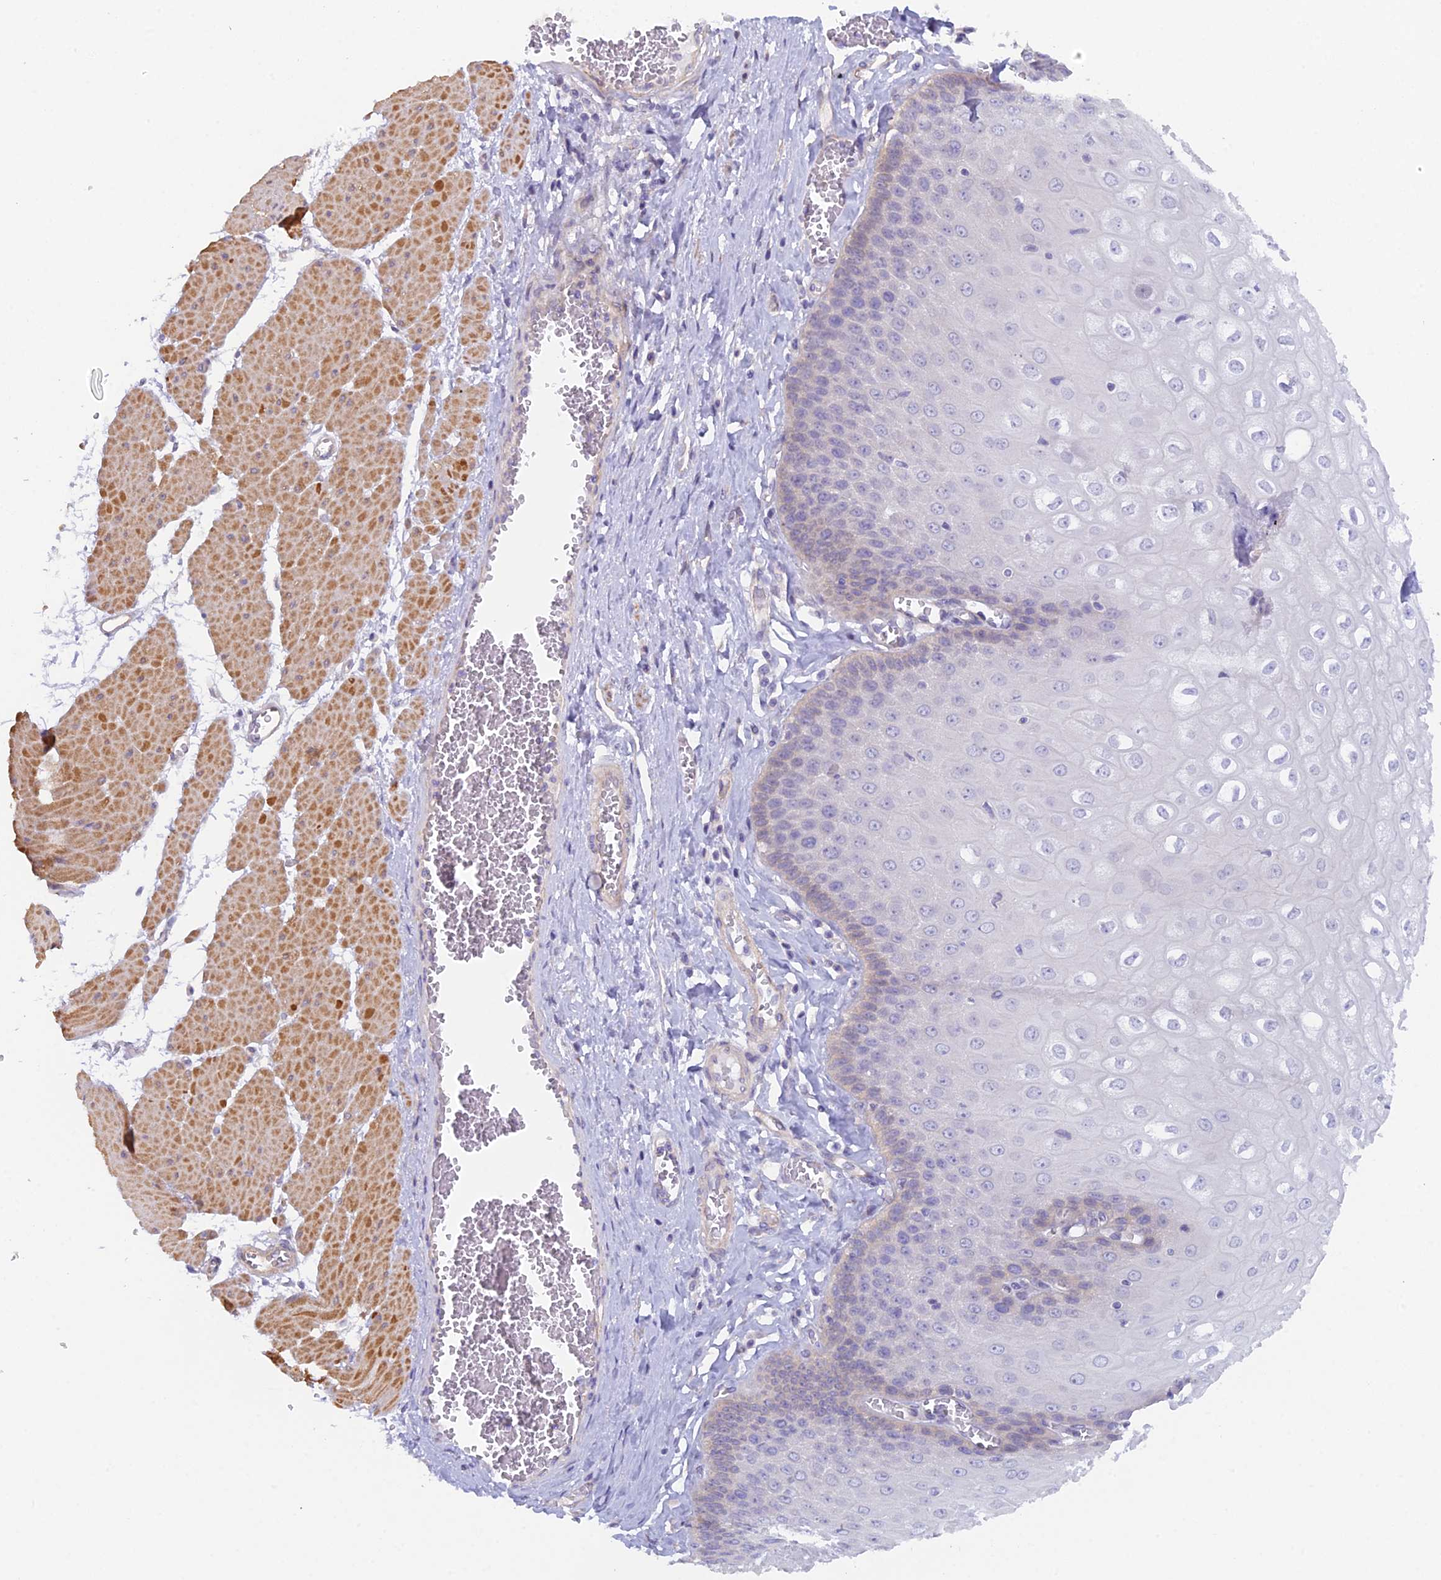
{"staining": {"intensity": "weak", "quantity": "<25%", "location": "cytoplasmic/membranous"}, "tissue": "esophagus", "cell_type": "Squamous epithelial cells", "image_type": "normal", "snomed": [{"axis": "morphology", "description": "Normal tissue, NOS"}, {"axis": "topography", "description": "Esophagus"}], "caption": "High power microscopy image of an immunohistochemistry (IHC) histopathology image of normal esophagus, revealing no significant staining in squamous epithelial cells.", "gene": "FZR1", "patient": {"sex": "male", "age": 60}}